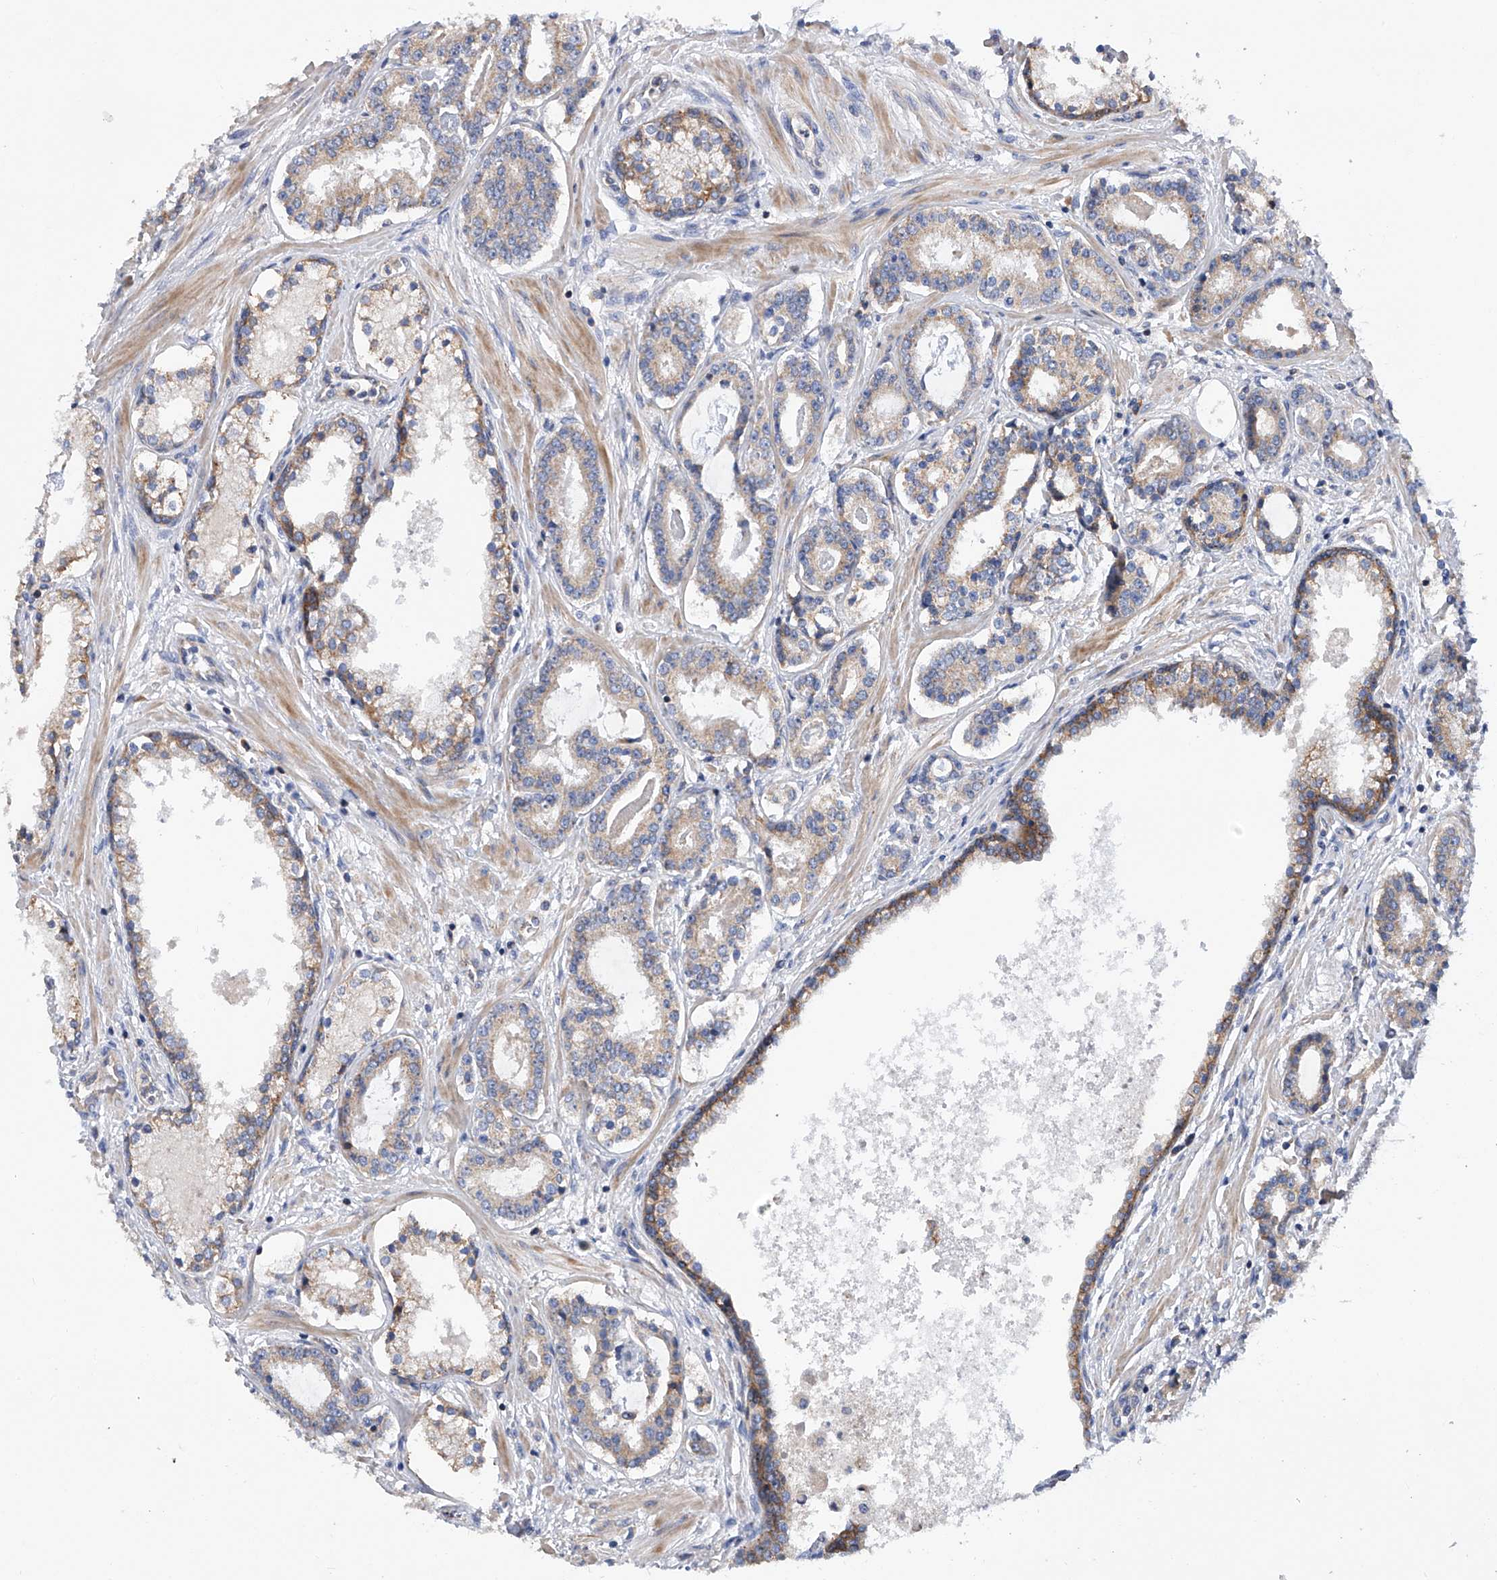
{"staining": {"intensity": "weak", "quantity": "25%-75%", "location": "cytoplasmic/membranous"}, "tissue": "prostate cancer", "cell_type": "Tumor cells", "image_type": "cancer", "snomed": [{"axis": "morphology", "description": "Adenocarcinoma, High grade"}, {"axis": "topography", "description": "Prostate"}], "caption": "Protein analysis of prostate cancer (adenocarcinoma (high-grade)) tissue reveals weak cytoplasmic/membranous staining in about 25%-75% of tumor cells. (Stains: DAB in brown, nuclei in blue, Microscopy: brightfield microscopy at high magnification).", "gene": "MLYCD", "patient": {"sex": "male", "age": 58}}